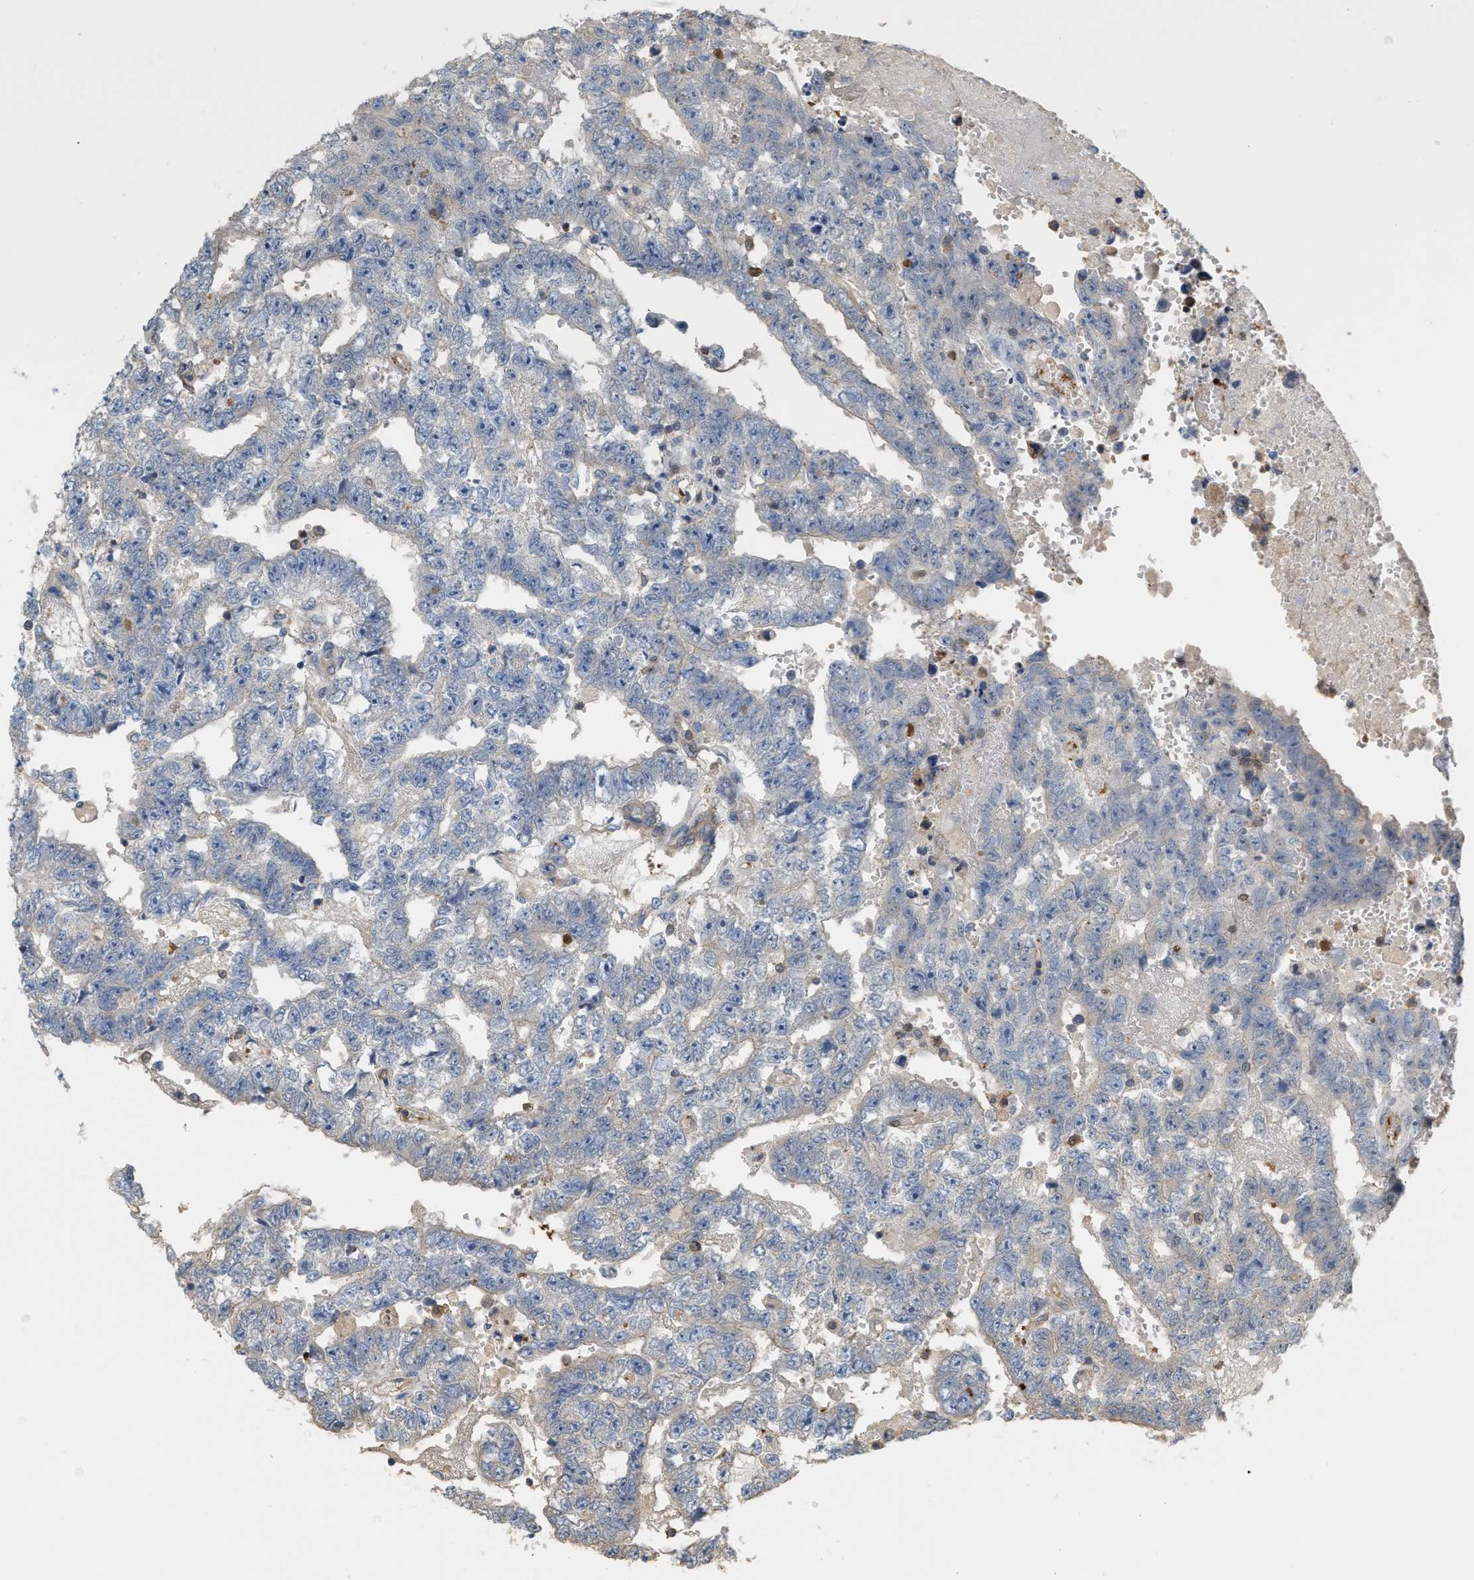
{"staining": {"intensity": "negative", "quantity": "none", "location": "none"}, "tissue": "testis cancer", "cell_type": "Tumor cells", "image_type": "cancer", "snomed": [{"axis": "morphology", "description": "Carcinoma, Embryonal, NOS"}, {"axis": "topography", "description": "Testis"}], "caption": "The IHC photomicrograph has no significant positivity in tumor cells of testis cancer (embryonal carcinoma) tissue.", "gene": "MTPN", "patient": {"sex": "male", "age": 25}}